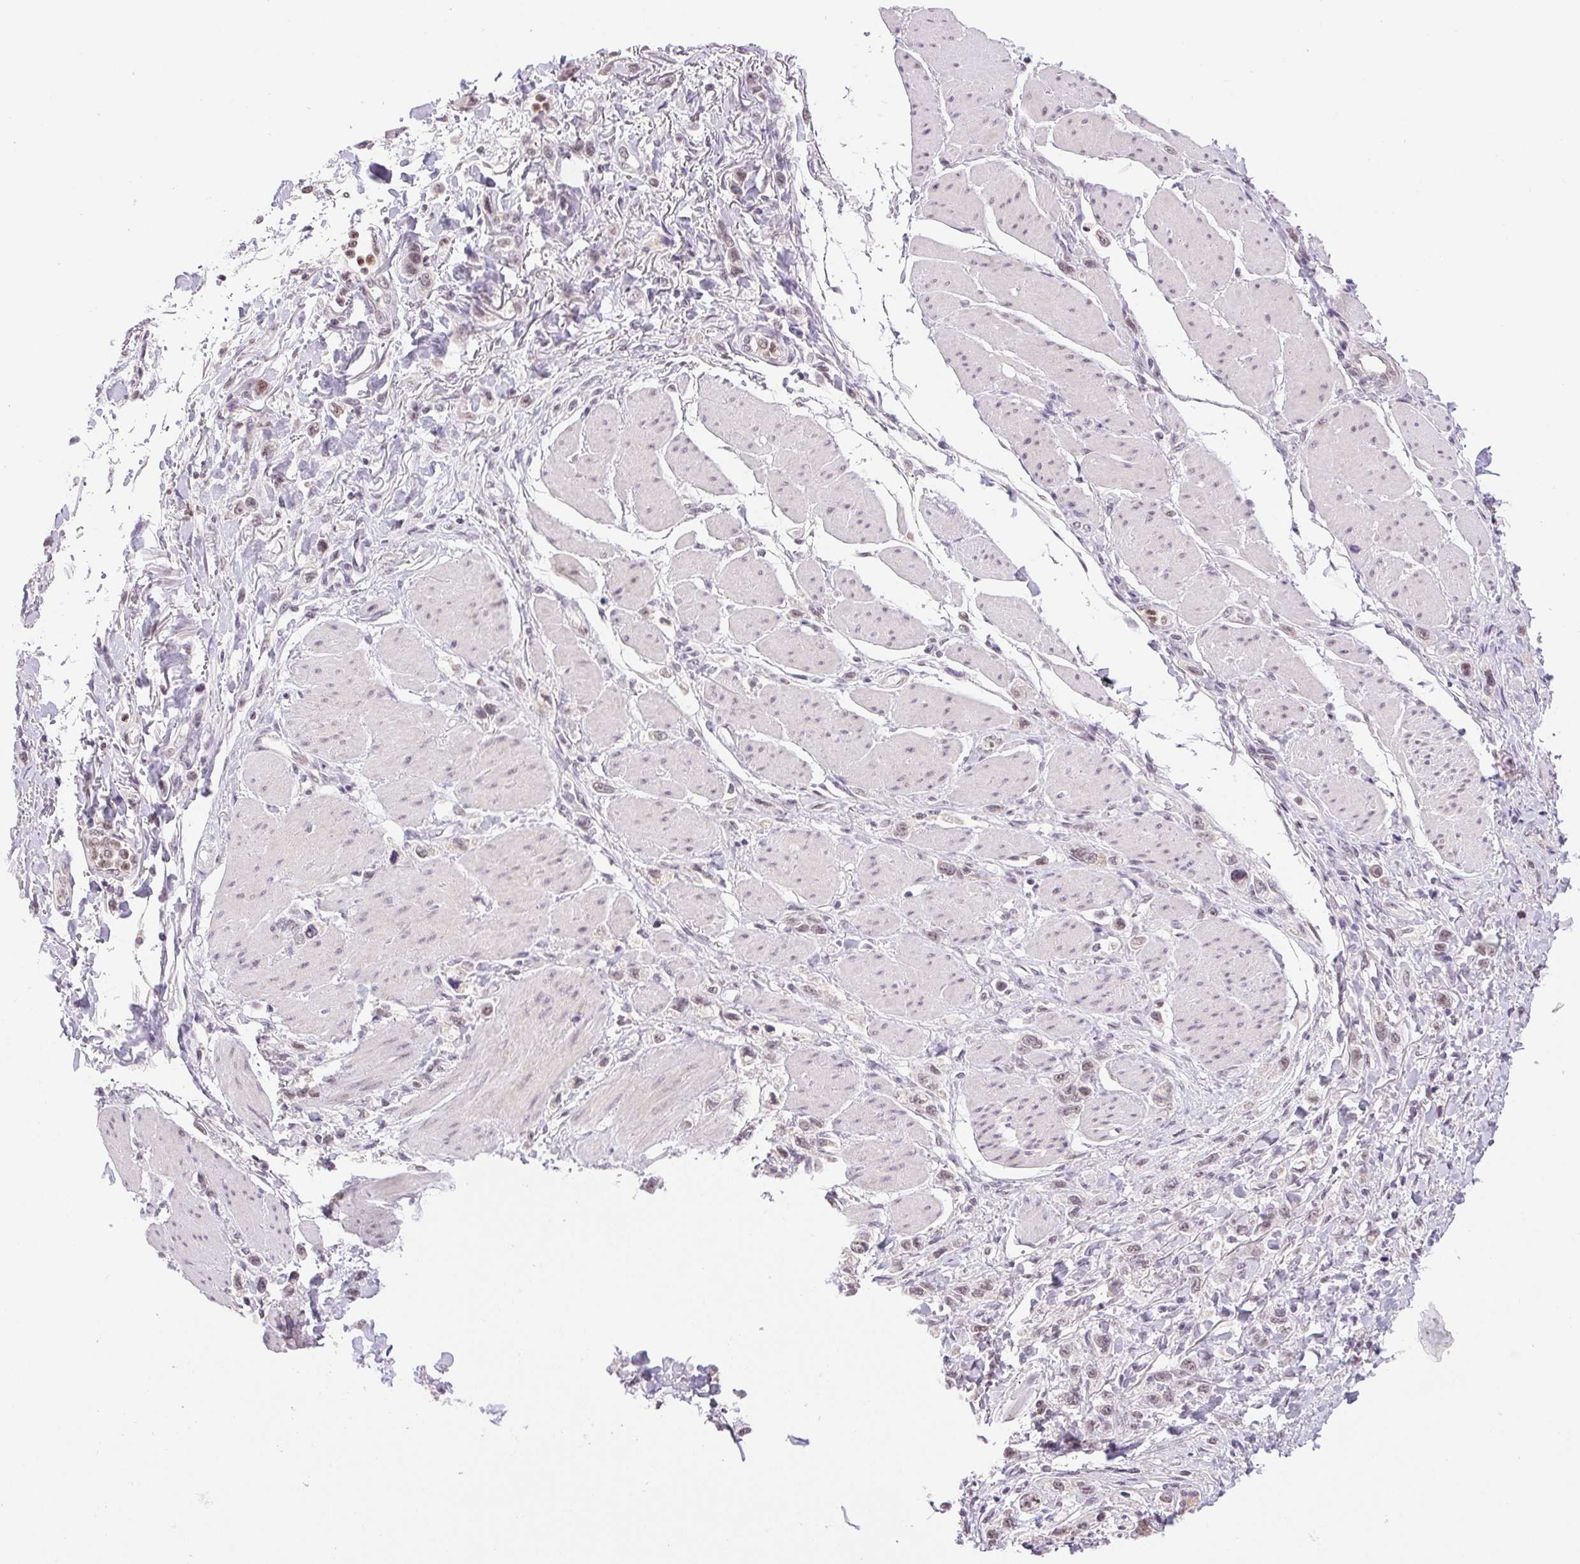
{"staining": {"intensity": "weak", "quantity": "<25%", "location": "nuclear"}, "tissue": "stomach cancer", "cell_type": "Tumor cells", "image_type": "cancer", "snomed": [{"axis": "morphology", "description": "Adenocarcinoma, NOS"}, {"axis": "topography", "description": "Stomach"}], "caption": "DAB immunohistochemical staining of stomach adenocarcinoma exhibits no significant expression in tumor cells.", "gene": "GRHL3", "patient": {"sex": "female", "age": 65}}